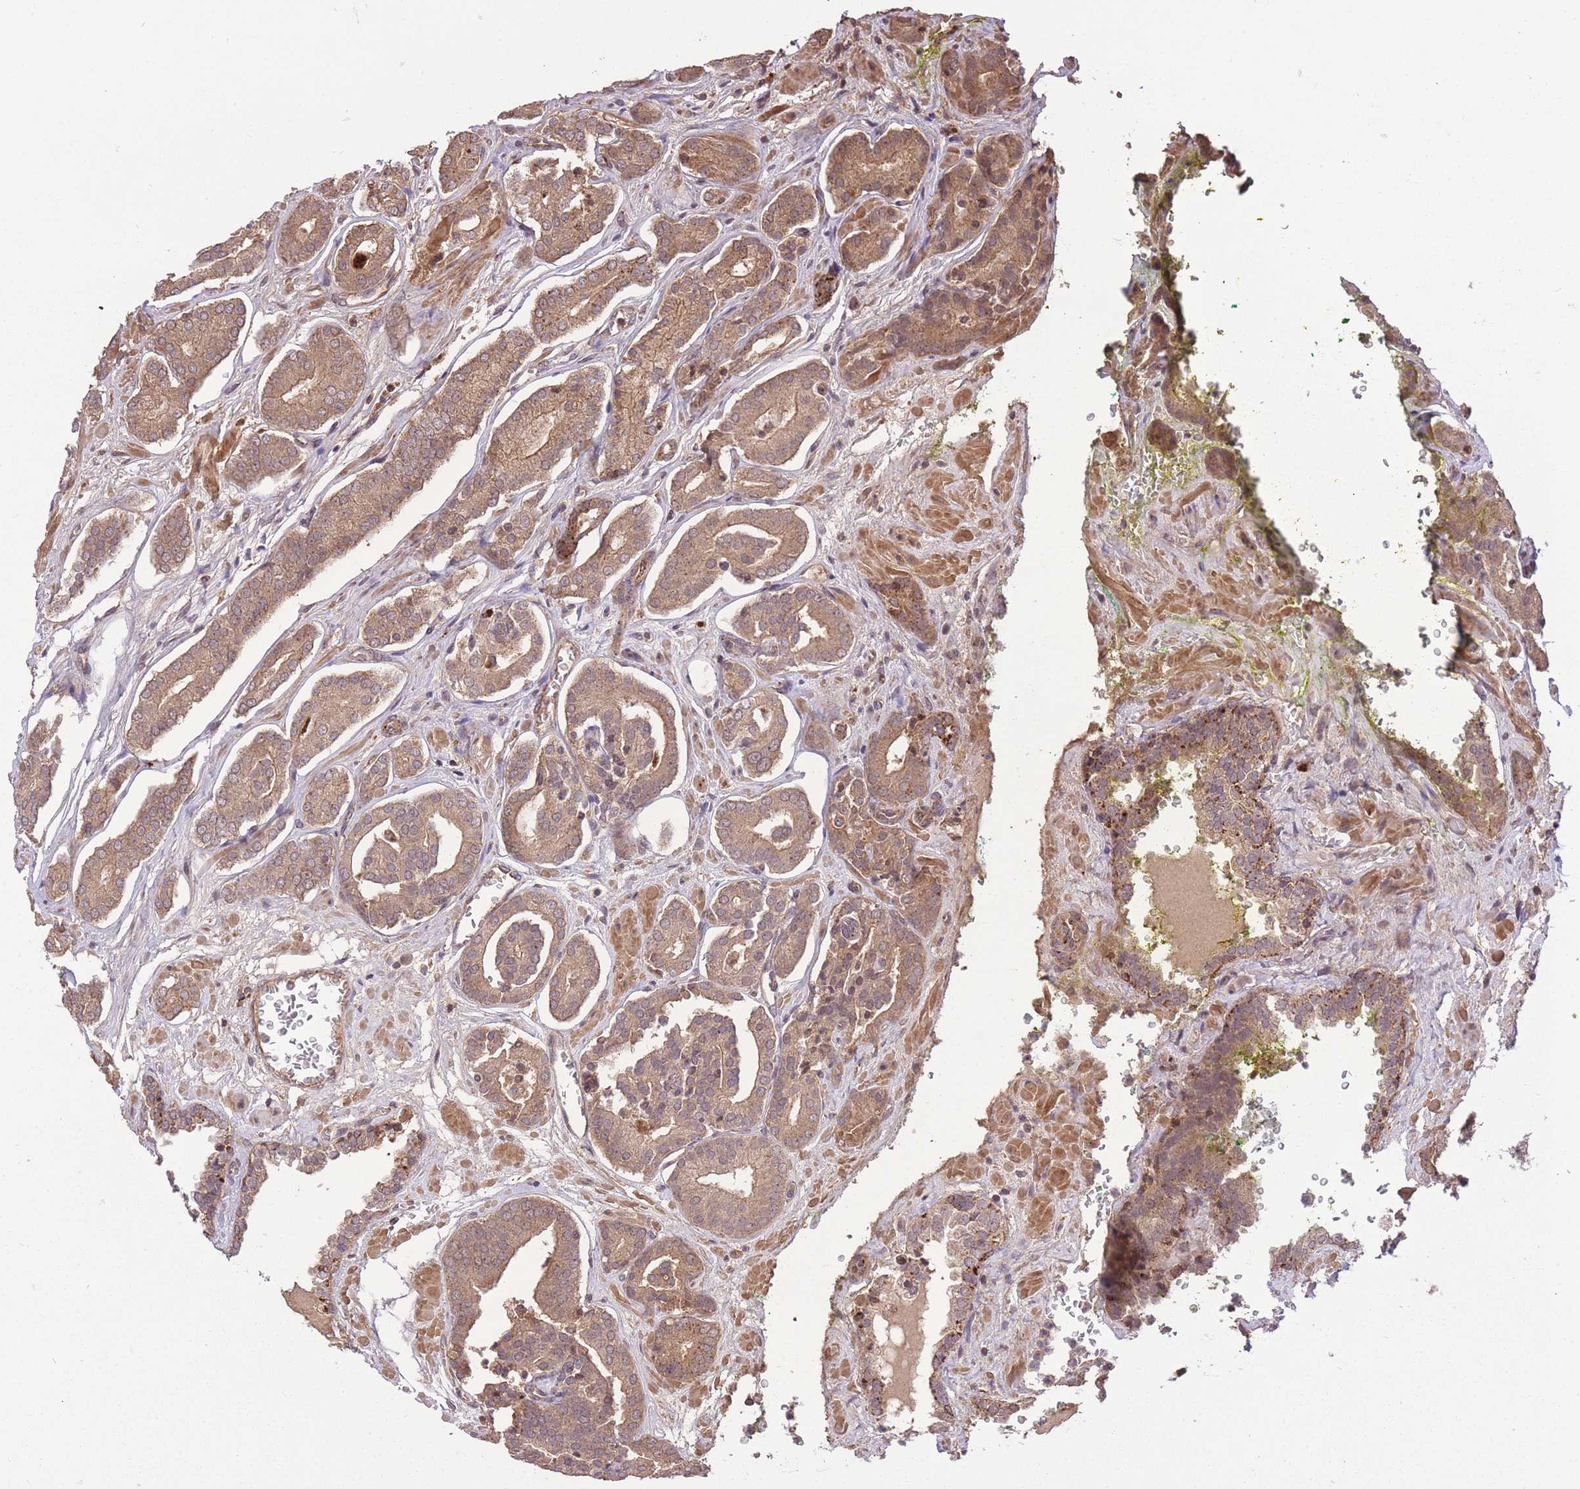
{"staining": {"intensity": "moderate", "quantity": ">75%", "location": "cytoplasmic/membranous"}, "tissue": "prostate cancer", "cell_type": "Tumor cells", "image_type": "cancer", "snomed": [{"axis": "morphology", "description": "Adenocarcinoma, High grade"}, {"axis": "topography", "description": "Prostate"}], "caption": "Brown immunohistochemical staining in adenocarcinoma (high-grade) (prostate) displays moderate cytoplasmic/membranous positivity in approximately >75% of tumor cells.", "gene": "POLR3F", "patient": {"sex": "male", "age": 66}}